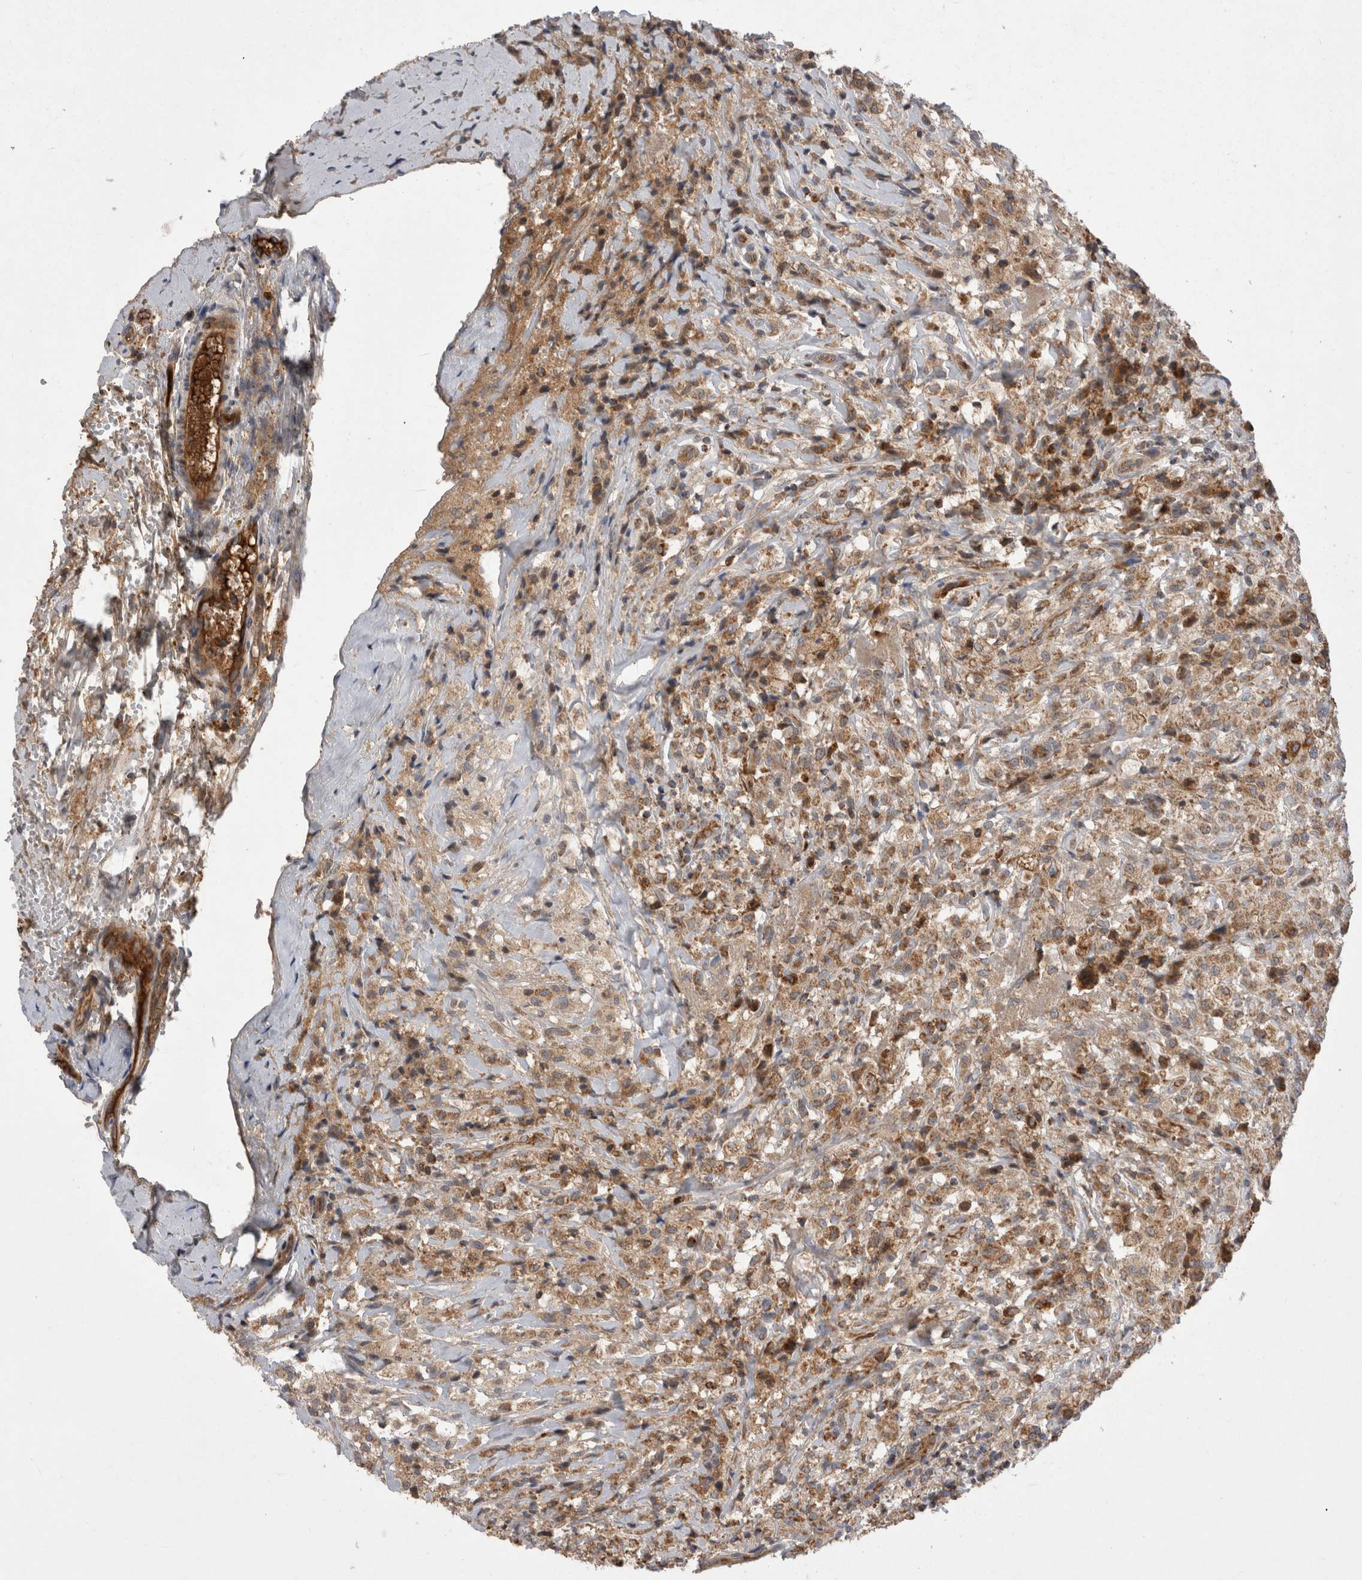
{"staining": {"intensity": "weak", "quantity": ">75%", "location": "cytoplasmic/membranous"}, "tissue": "testis cancer", "cell_type": "Tumor cells", "image_type": "cancer", "snomed": [{"axis": "morphology", "description": "Carcinoma, Embryonal, NOS"}, {"axis": "topography", "description": "Testis"}], "caption": "High-magnification brightfield microscopy of embryonal carcinoma (testis) stained with DAB (3,3'-diaminobenzidine) (brown) and counterstained with hematoxylin (blue). tumor cells exhibit weak cytoplasmic/membranous staining is seen in about>75% of cells.", "gene": "DARS2", "patient": {"sex": "male", "age": 2}}